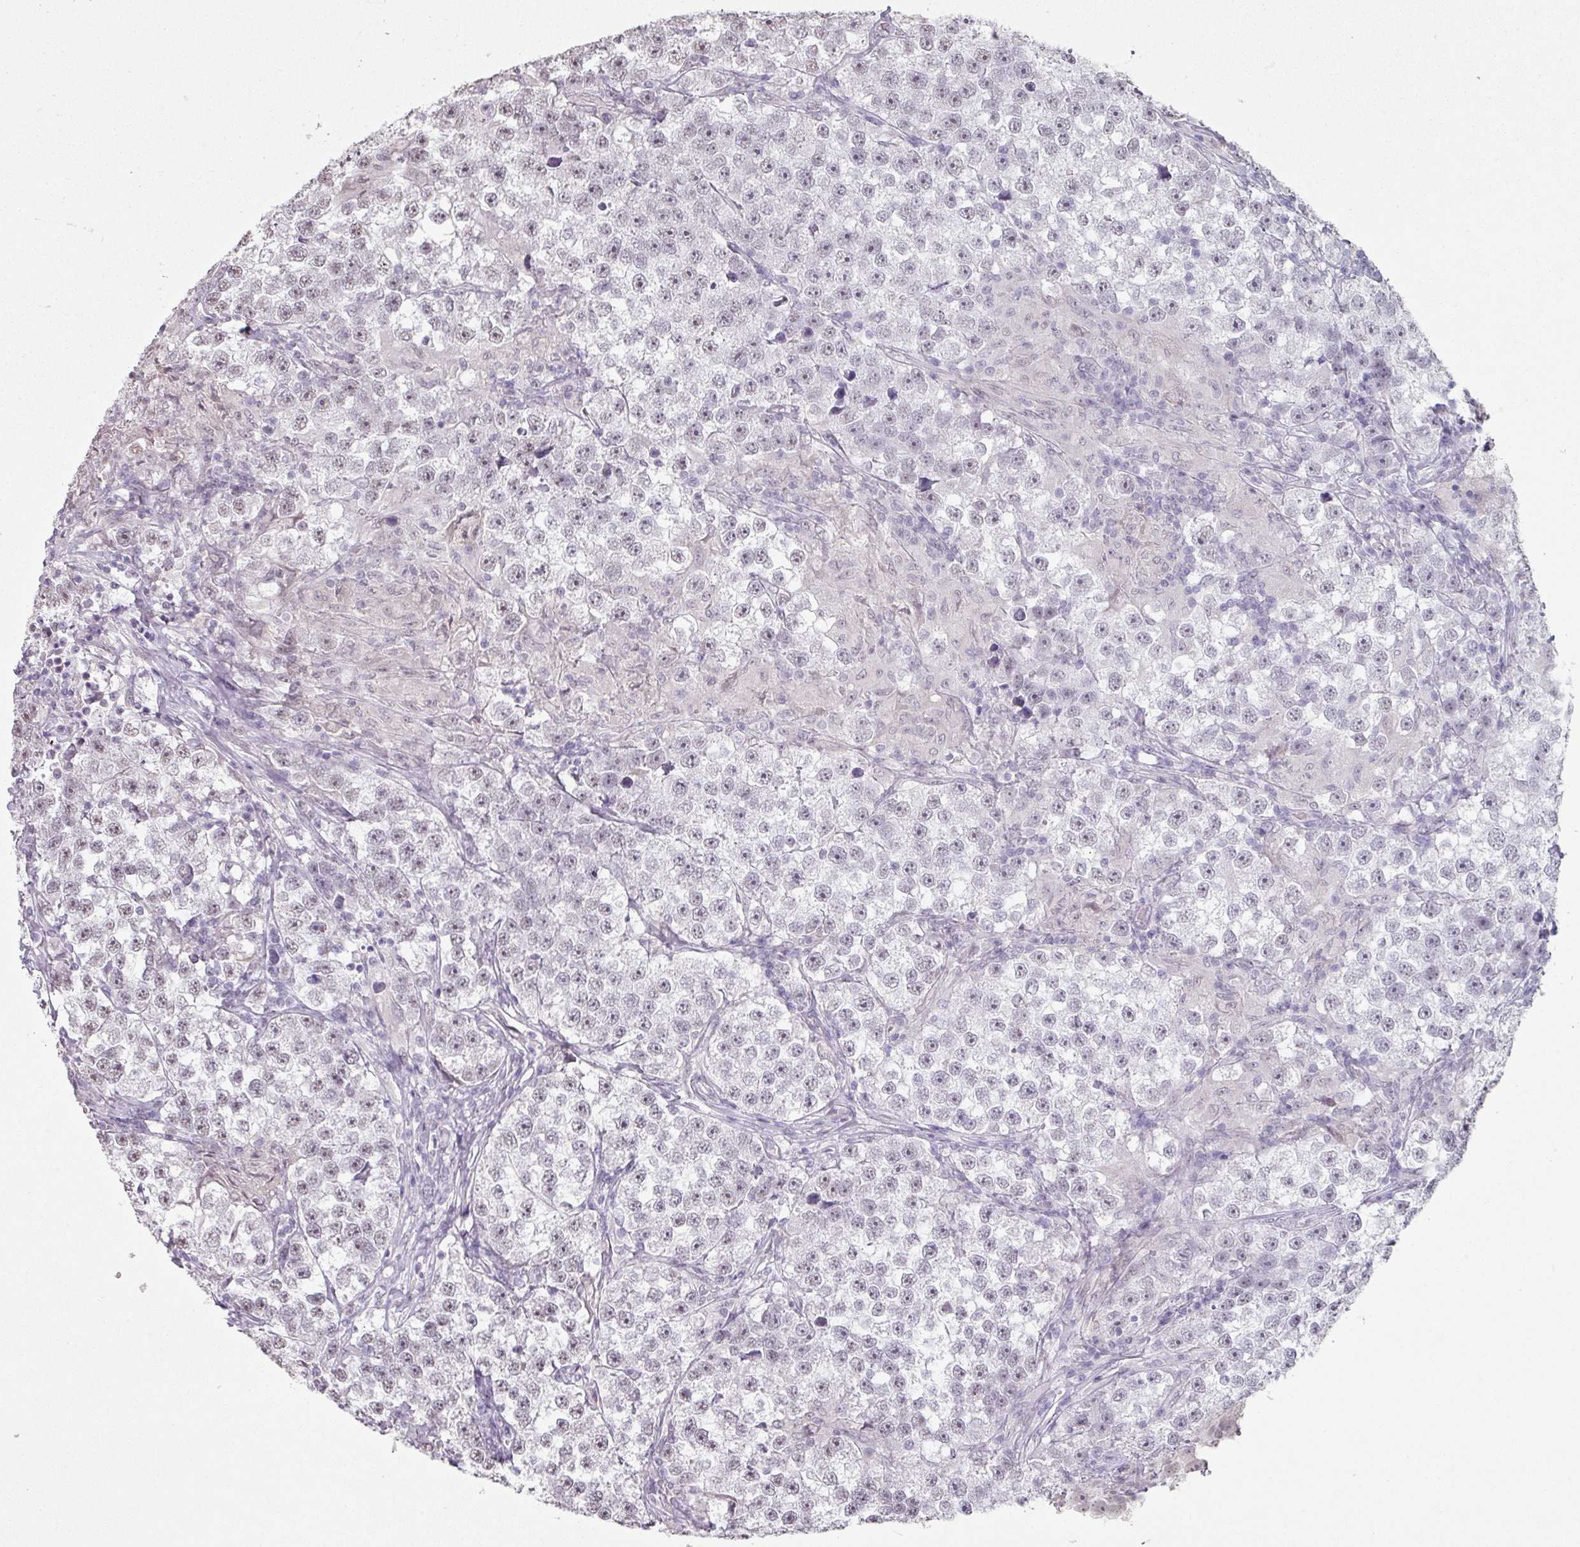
{"staining": {"intensity": "negative", "quantity": "none", "location": "none"}, "tissue": "testis cancer", "cell_type": "Tumor cells", "image_type": "cancer", "snomed": [{"axis": "morphology", "description": "Seminoma, NOS"}, {"axis": "topography", "description": "Testis"}], "caption": "Protein analysis of seminoma (testis) shows no significant expression in tumor cells.", "gene": "SPRR1A", "patient": {"sex": "male", "age": 46}}